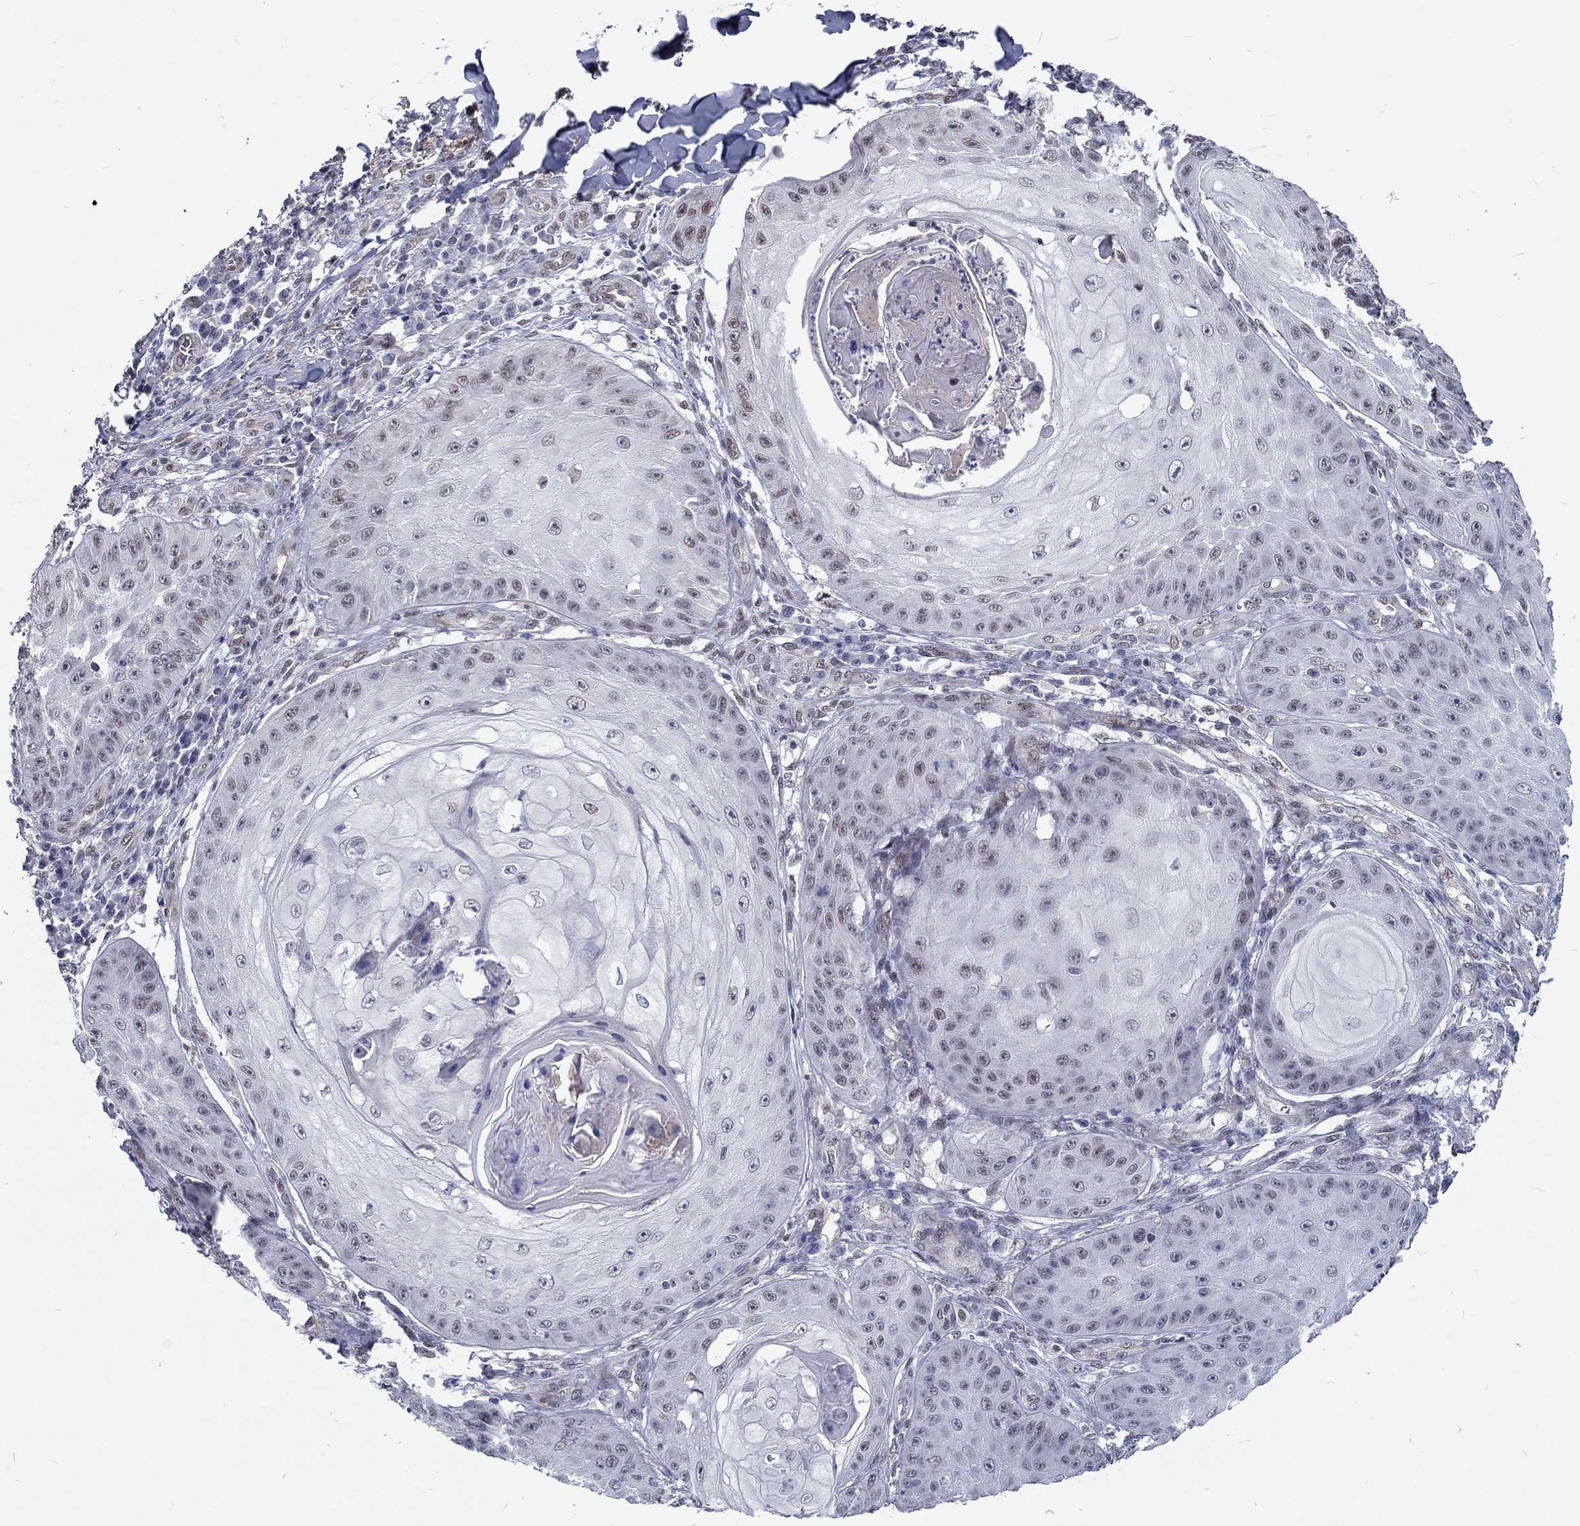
{"staining": {"intensity": "negative", "quantity": "none", "location": "none"}, "tissue": "skin cancer", "cell_type": "Tumor cells", "image_type": "cancer", "snomed": [{"axis": "morphology", "description": "Squamous cell carcinoma, NOS"}, {"axis": "topography", "description": "Skin"}], "caption": "This is an immunohistochemistry photomicrograph of squamous cell carcinoma (skin). There is no expression in tumor cells.", "gene": "ZBED1", "patient": {"sex": "male", "age": 70}}